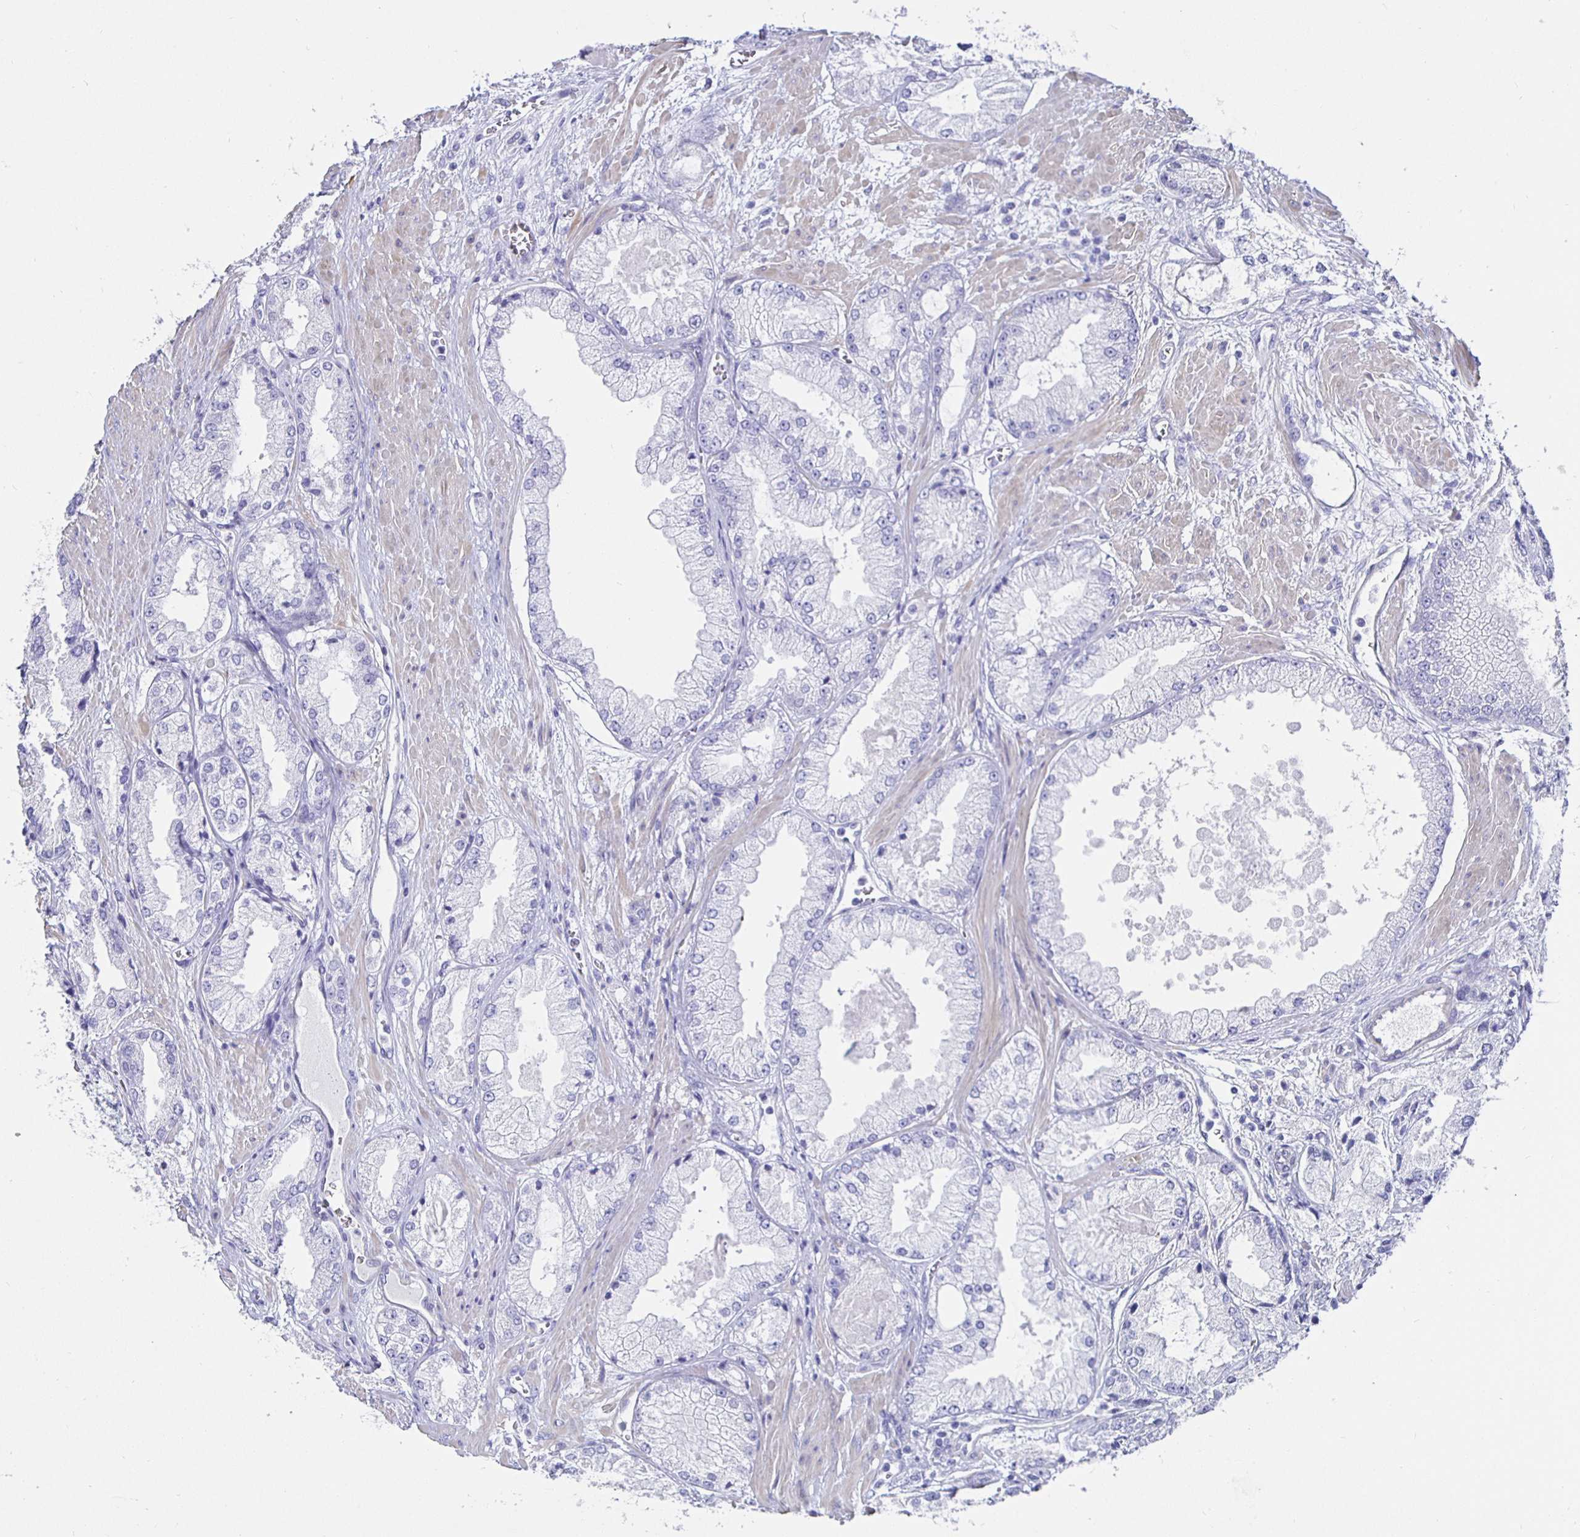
{"staining": {"intensity": "negative", "quantity": "none", "location": "none"}, "tissue": "prostate cancer", "cell_type": "Tumor cells", "image_type": "cancer", "snomed": [{"axis": "morphology", "description": "Adenocarcinoma, High grade"}, {"axis": "topography", "description": "Prostate"}], "caption": "A high-resolution image shows IHC staining of high-grade adenocarcinoma (prostate), which reveals no significant expression in tumor cells. (DAB (3,3'-diaminobenzidine) immunohistochemistry (IHC), high magnification).", "gene": "HSPA4L", "patient": {"sex": "male", "age": 68}}